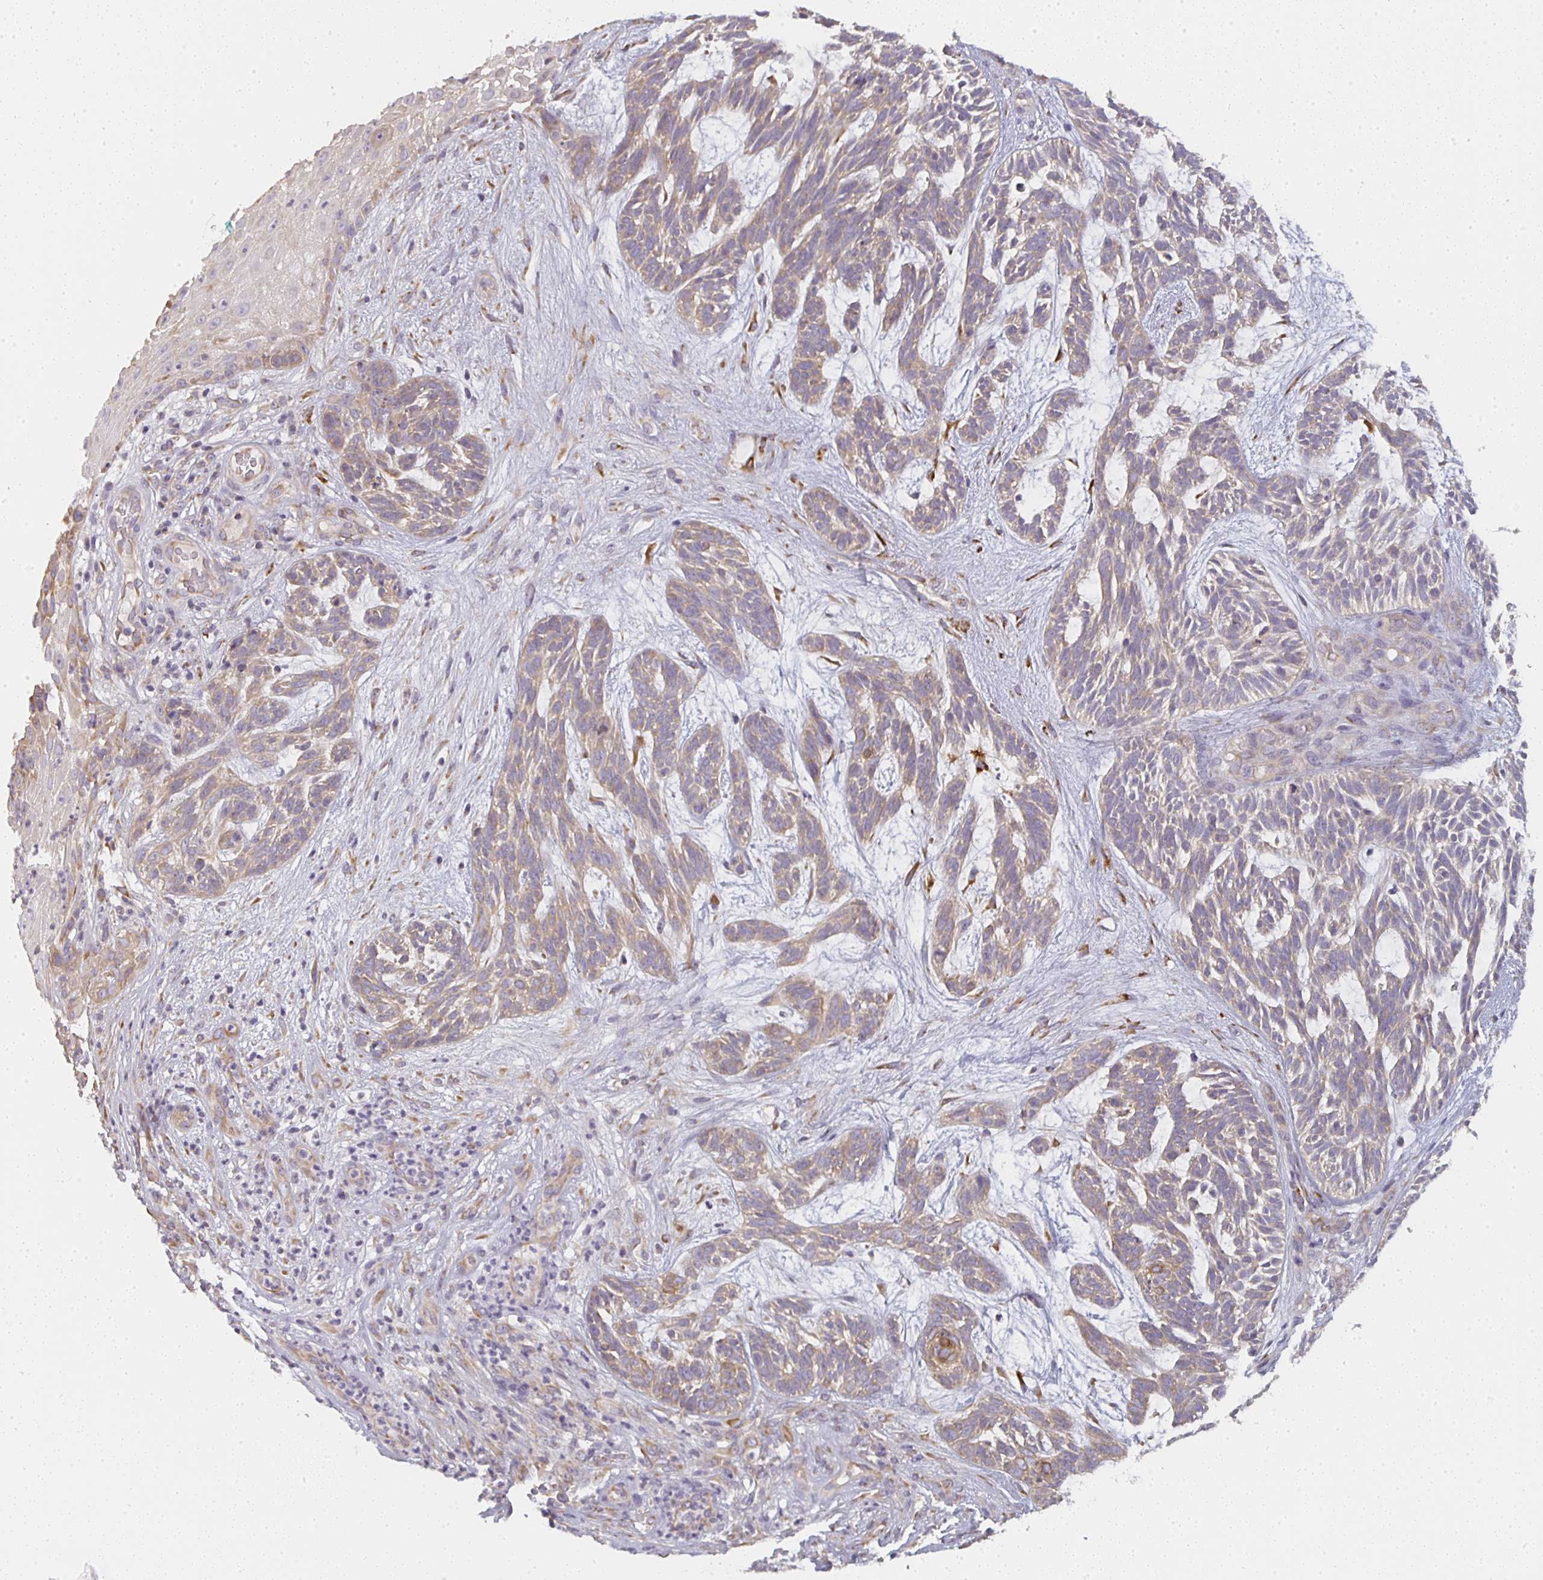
{"staining": {"intensity": "weak", "quantity": ">75%", "location": "cytoplasmic/membranous"}, "tissue": "skin cancer", "cell_type": "Tumor cells", "image_type": "cancer", "snomed": [{"axis": "morphology", "description": "Basal cell carcinoma"}, {"axis": "topography", "description": "Skin"}, {"axis": "topography", "description": "Skin, foot"}], "caption": "Approximately >75% of tumor cells in human basal cell carcinoma (skin) reveal weak cytoplasmic/membranous protein staining as visualized by brown immunohistochemical staining.", "gene": "CTHRC1", "patient": {"sex": "female", "age": 77}}